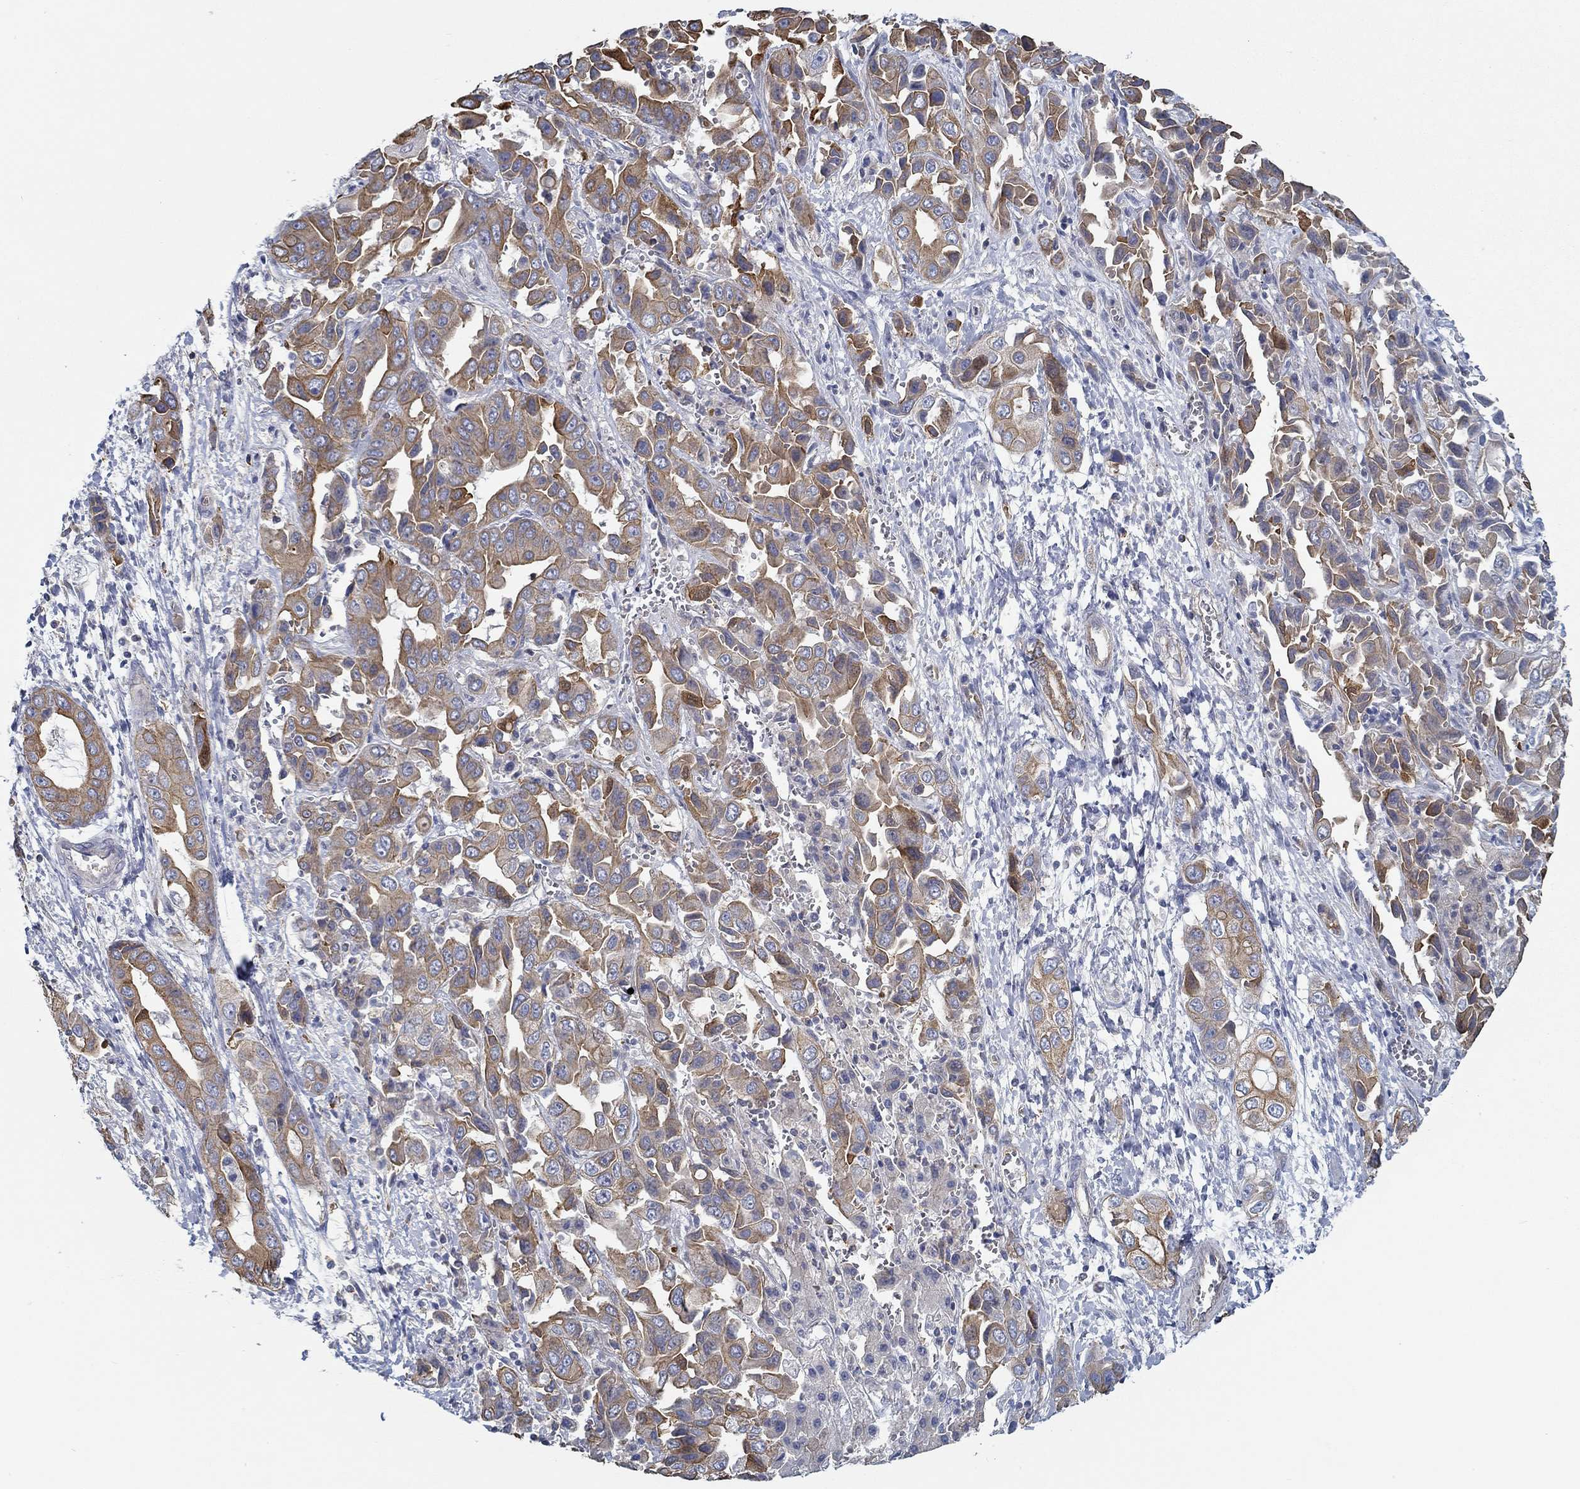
{"staining": {"intensity": "moderate", "quantity": ">75%", "location": "cytoplasmic/membranous"}, "tissue": "liver cancer", "cell_type": "Tumor cells", "image_type": "cancer", "snomed": [{"axis": "morphology", "description": "Cholangiocarcinoma"}, {"axis": "topography", "description": "Liver"}], "caption": "IHC staining of cholangiocarcinoma (liver), which displays medium levels of moderate cytoplasmic/membranous expression in approximately >75% of tumor cells indicating moderate cytoplasmic/membranous protein staining. The staining was performed using DAB (brown) for protein detection and nuclei were counterstained in hematoxylin (blue).", "gene": "BBOF1", "patient": {"sex": "female", "age": 52}}